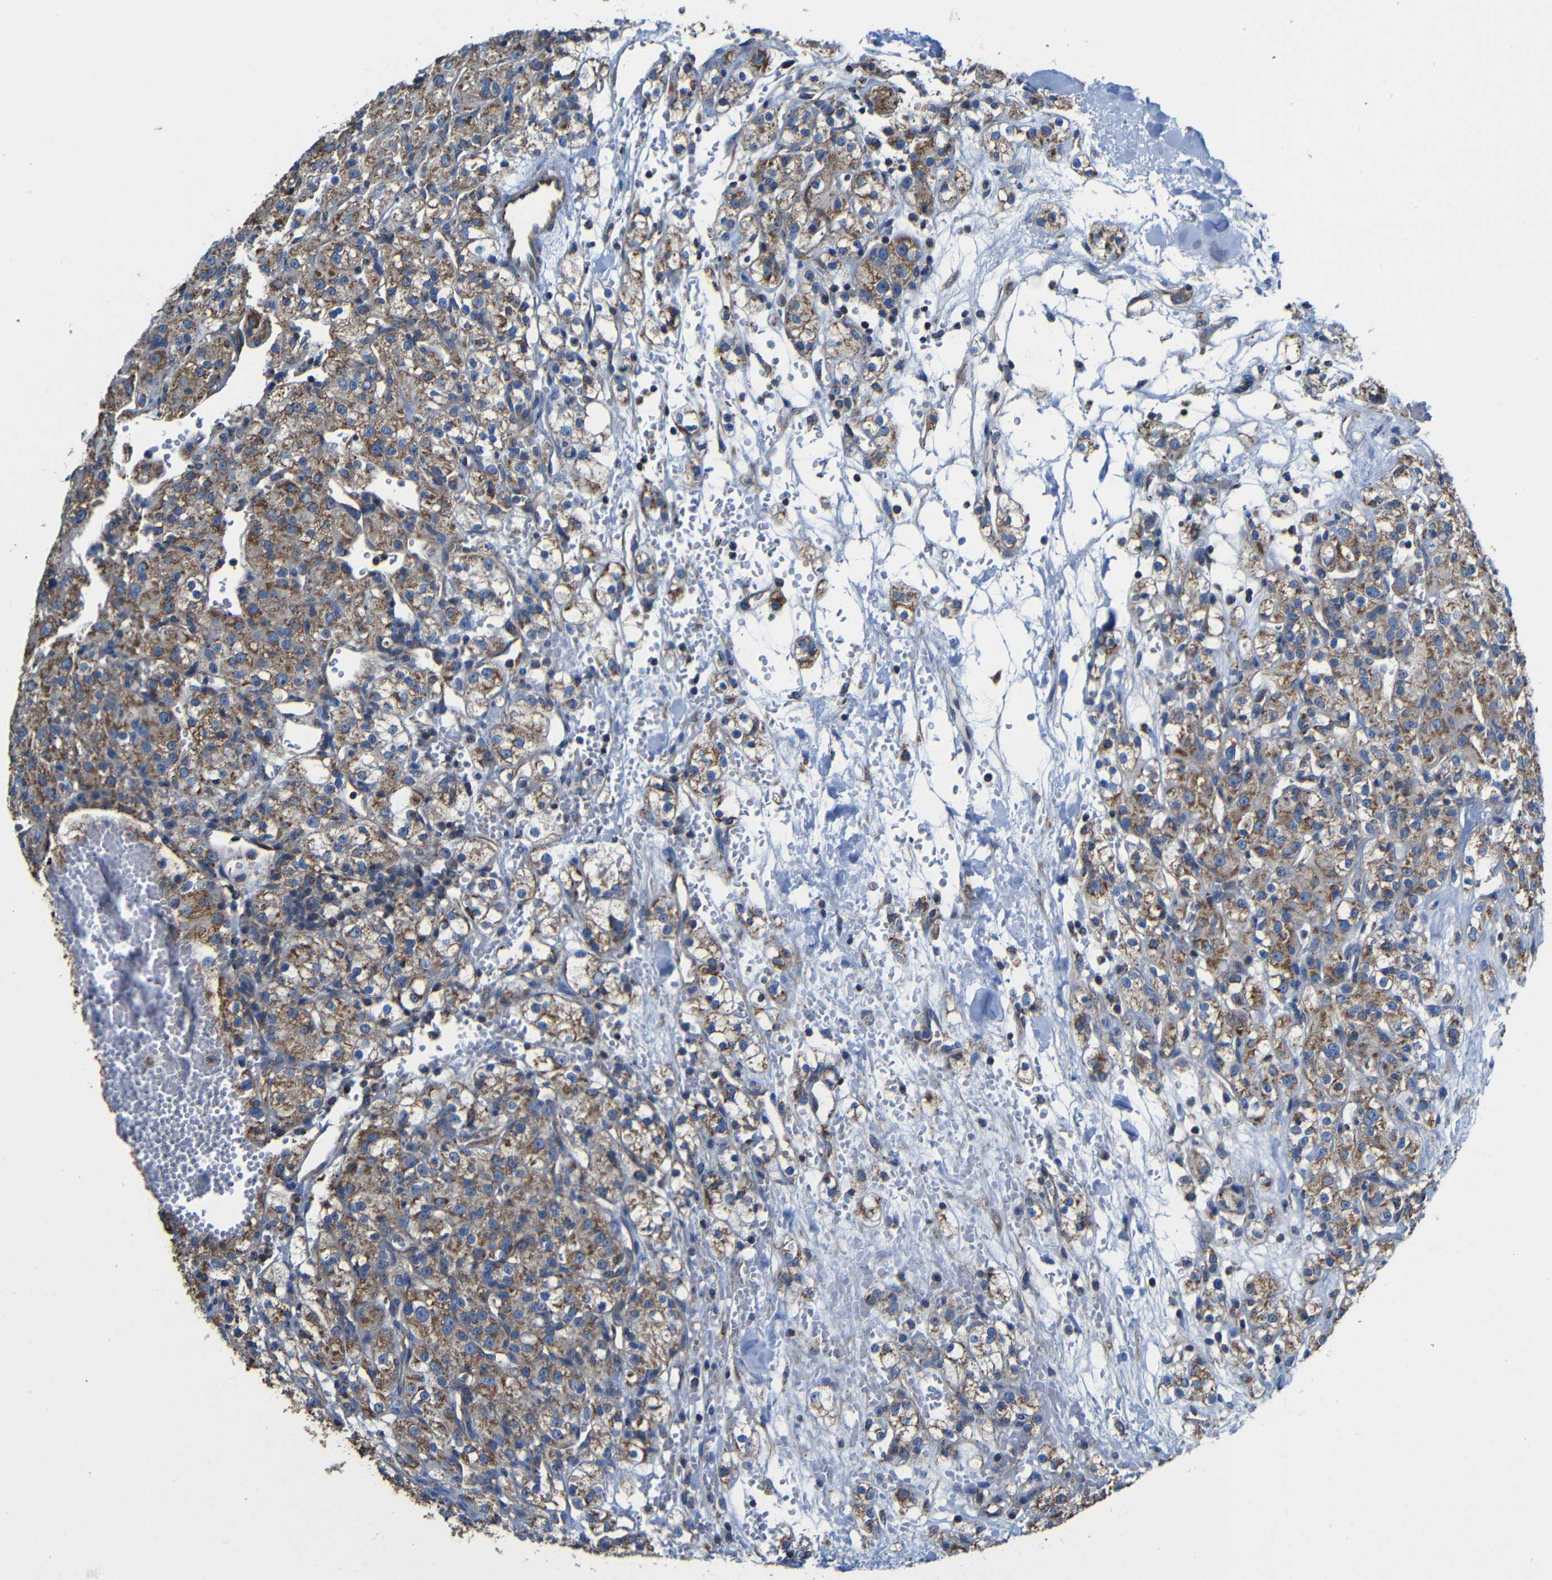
{"staining": {"intensity": "moderate", "quantity": ">75%", "location": "cytoplasmic/membranous"}, "tissue": "renal cancer", "cell_type": "Tumor cells", "image_type": "cancer", "snomed": [{"axis": "morphology", "description": "Normal tissue, NOS"}, {"axis": "morphology", "description": "Adenocarcinoma, NOS"}, {"axis": "topography", "description": "Kidney"}], "caption": "Immunohistochemical staining of human adenocarcinoma (renal) reveals medium levels of moderate cytoplasmic/membranous staining in about >75% of tumor cells.", "gene": "INTS6L", "patient": {"sex": "male", "age": 61}}